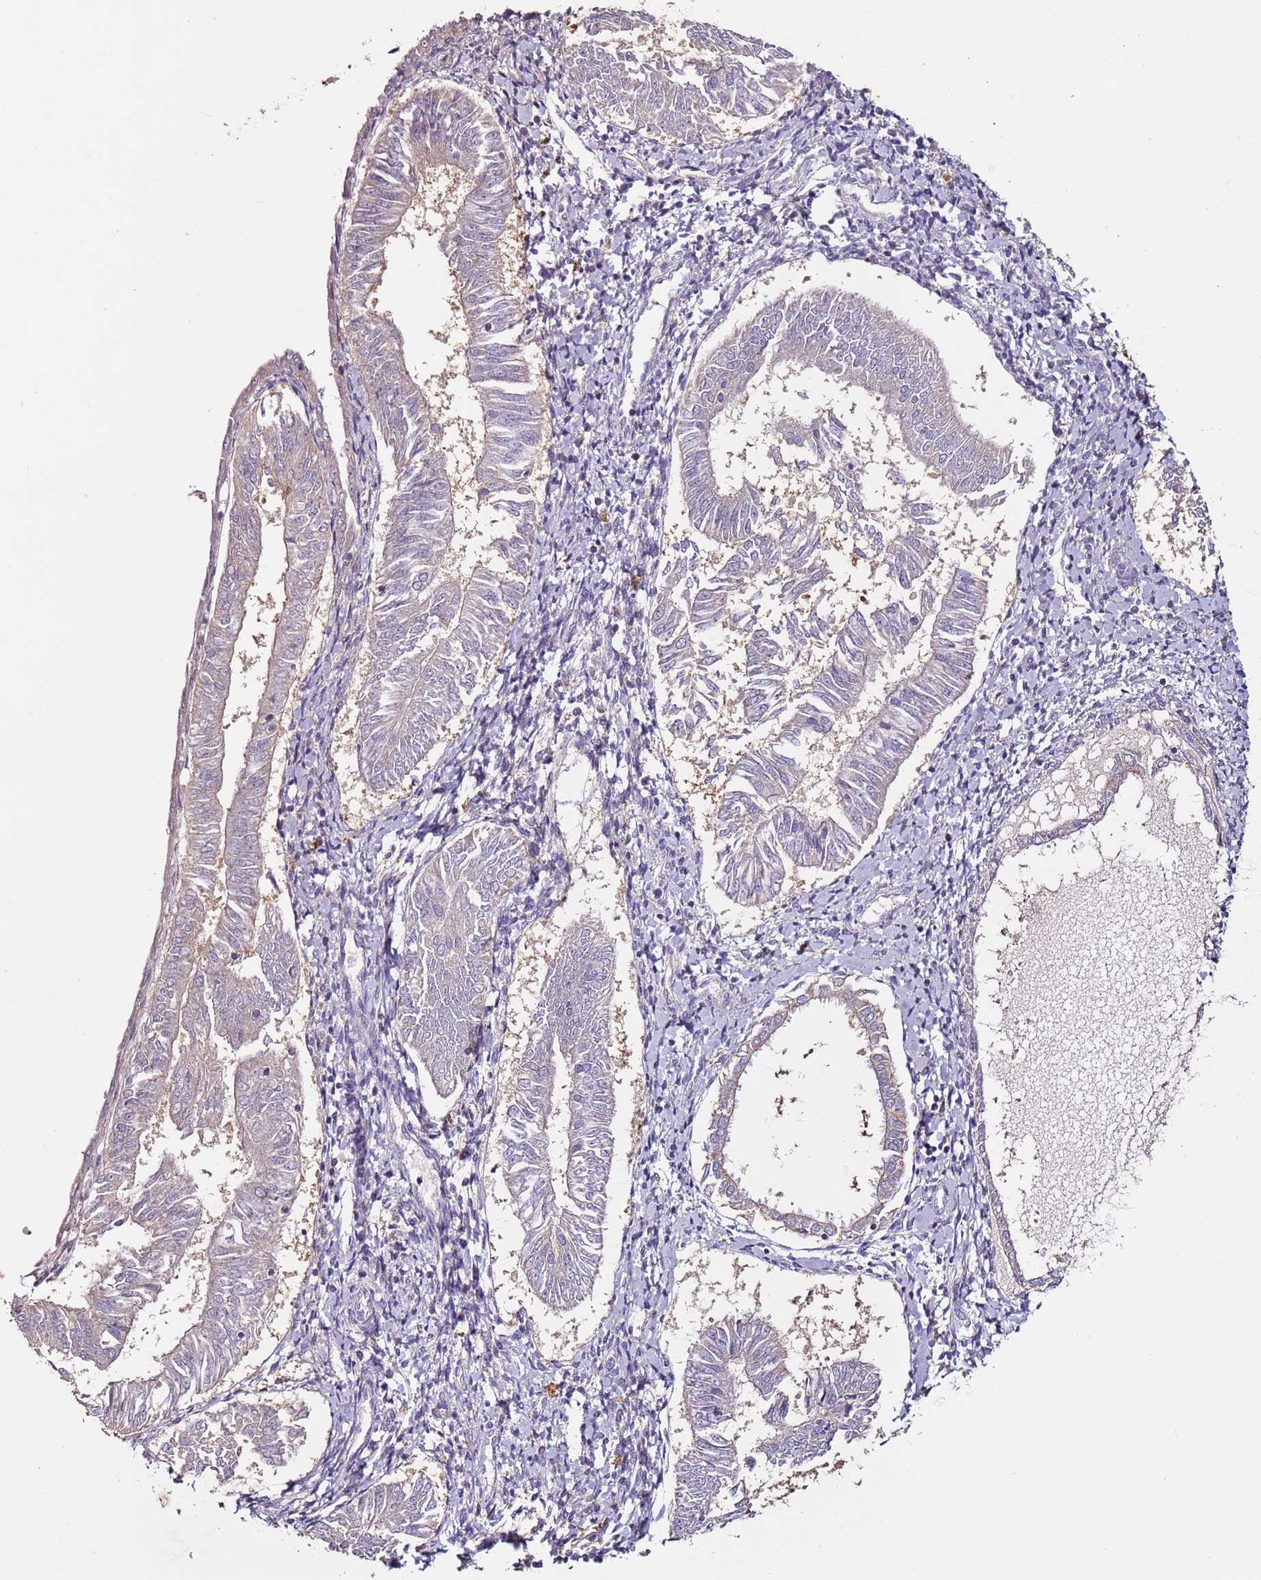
{"staining": {"intensity": "negative", "quantity": "none", "location": "none"}, "tissue": "endometrial cancer", "cell_type": "Tumor cells", "image_type": "cancer", "snomed": [{"axis": "morphology", "description": "Adenocarcinoma, NOS"}, {"axis": "topography", "description": "Endometrium"}], "caption": "A histopathology image of human endometrial cancer (adenocarcinoma) is negative for staining in tumor cells.", "gene": "MDH1", "patient": {"sex": "female", "age": 58}}